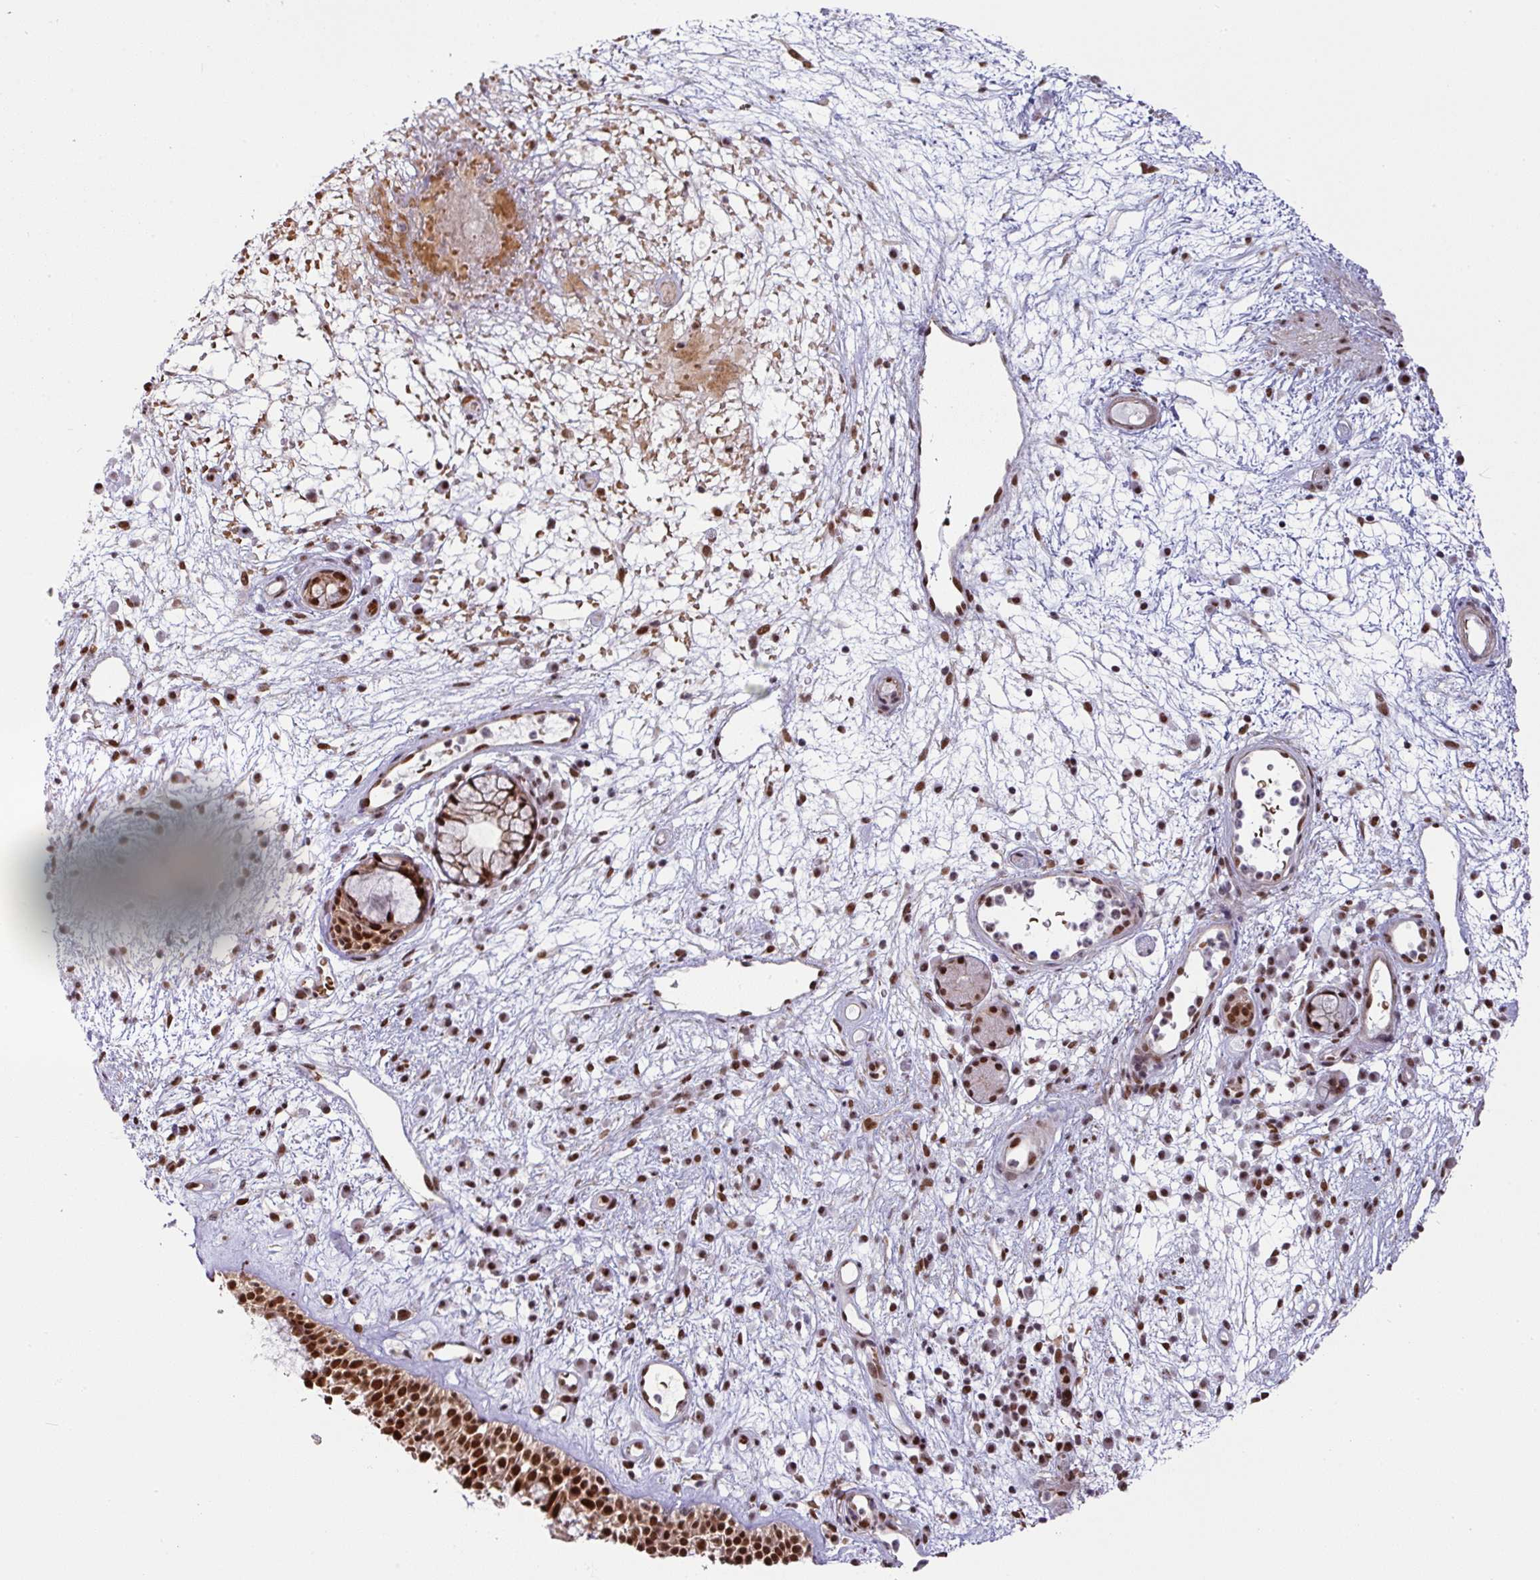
{"staining": {"intensity": "strong", "quantity": ">75%", "location": "nuclear"}, "tissue": "nasopharynx", "cell_type": "Respiratory epithelial cells", "image_type": "normal", "snomed": [{"axis": "morphology", "description": "Normal tissue, NOS"}, {"axis": "morphology", "description": "Inflammation, NOS"}, {"axis": "topography", "description": "Nasopharynx"}], "caption": "IHC image of normal nasopharynx stained for a protein (brown), which reveals high levels of strong nuclear expression in about >75% of respiratory epithelial cells.", "gene": "NCOA5", "patient": {"sex": "male", "age": 54}}